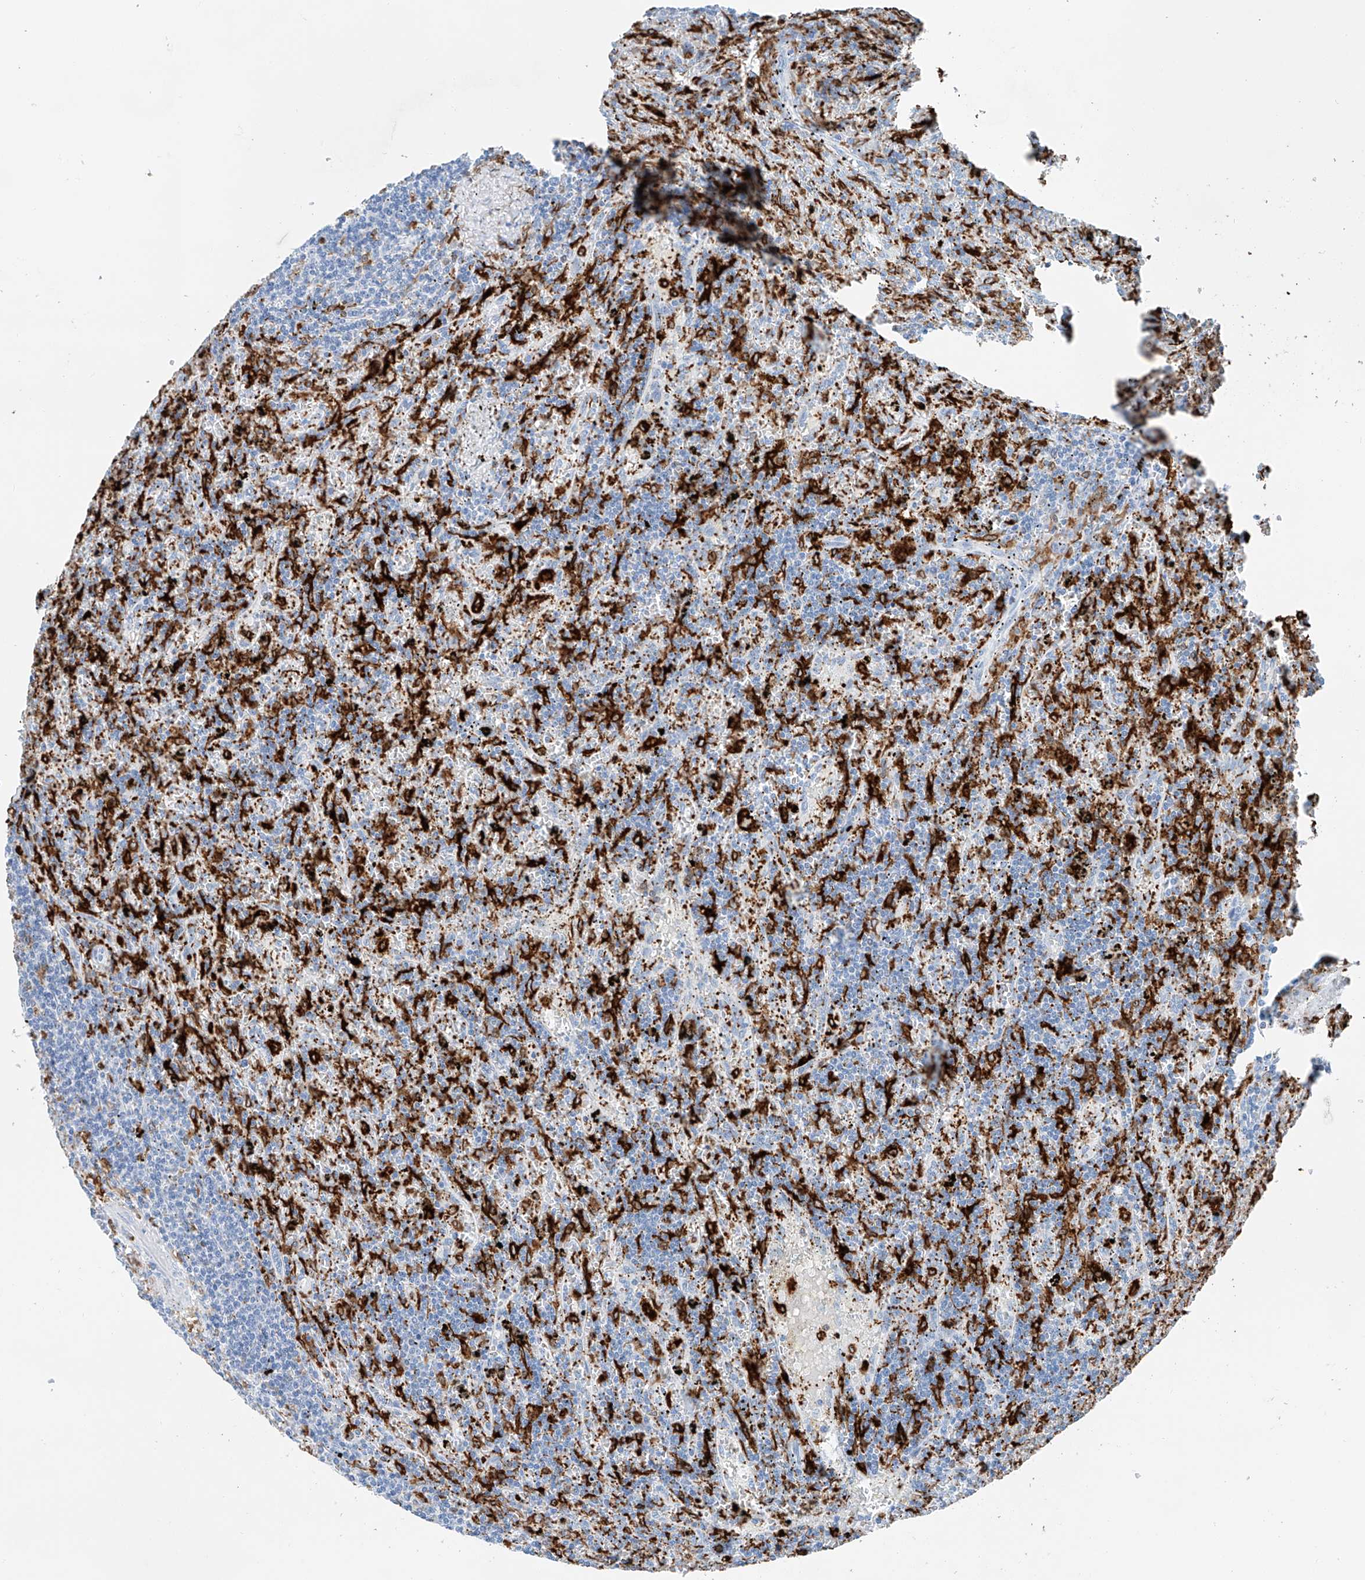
{"staining": {"intensity": "negative", "quantity": "none", "location": "none"}, "tissue": "lymphoma", "cell_type": "Tumor cells", "image_type": "cancer", "snomed": [{"axis": "morphology", "description": "Malignant lymphoma, non-Hodgkin's type, Low grade"}, {"axis": "topography", "description": "Spleen"}], "caption": "Human lymphoma stained for a protein using immunohistochemistry shows no expression in tumor cells.", "gene": "TBXAS1", "patient": {"sex": "male", "age": 76}}